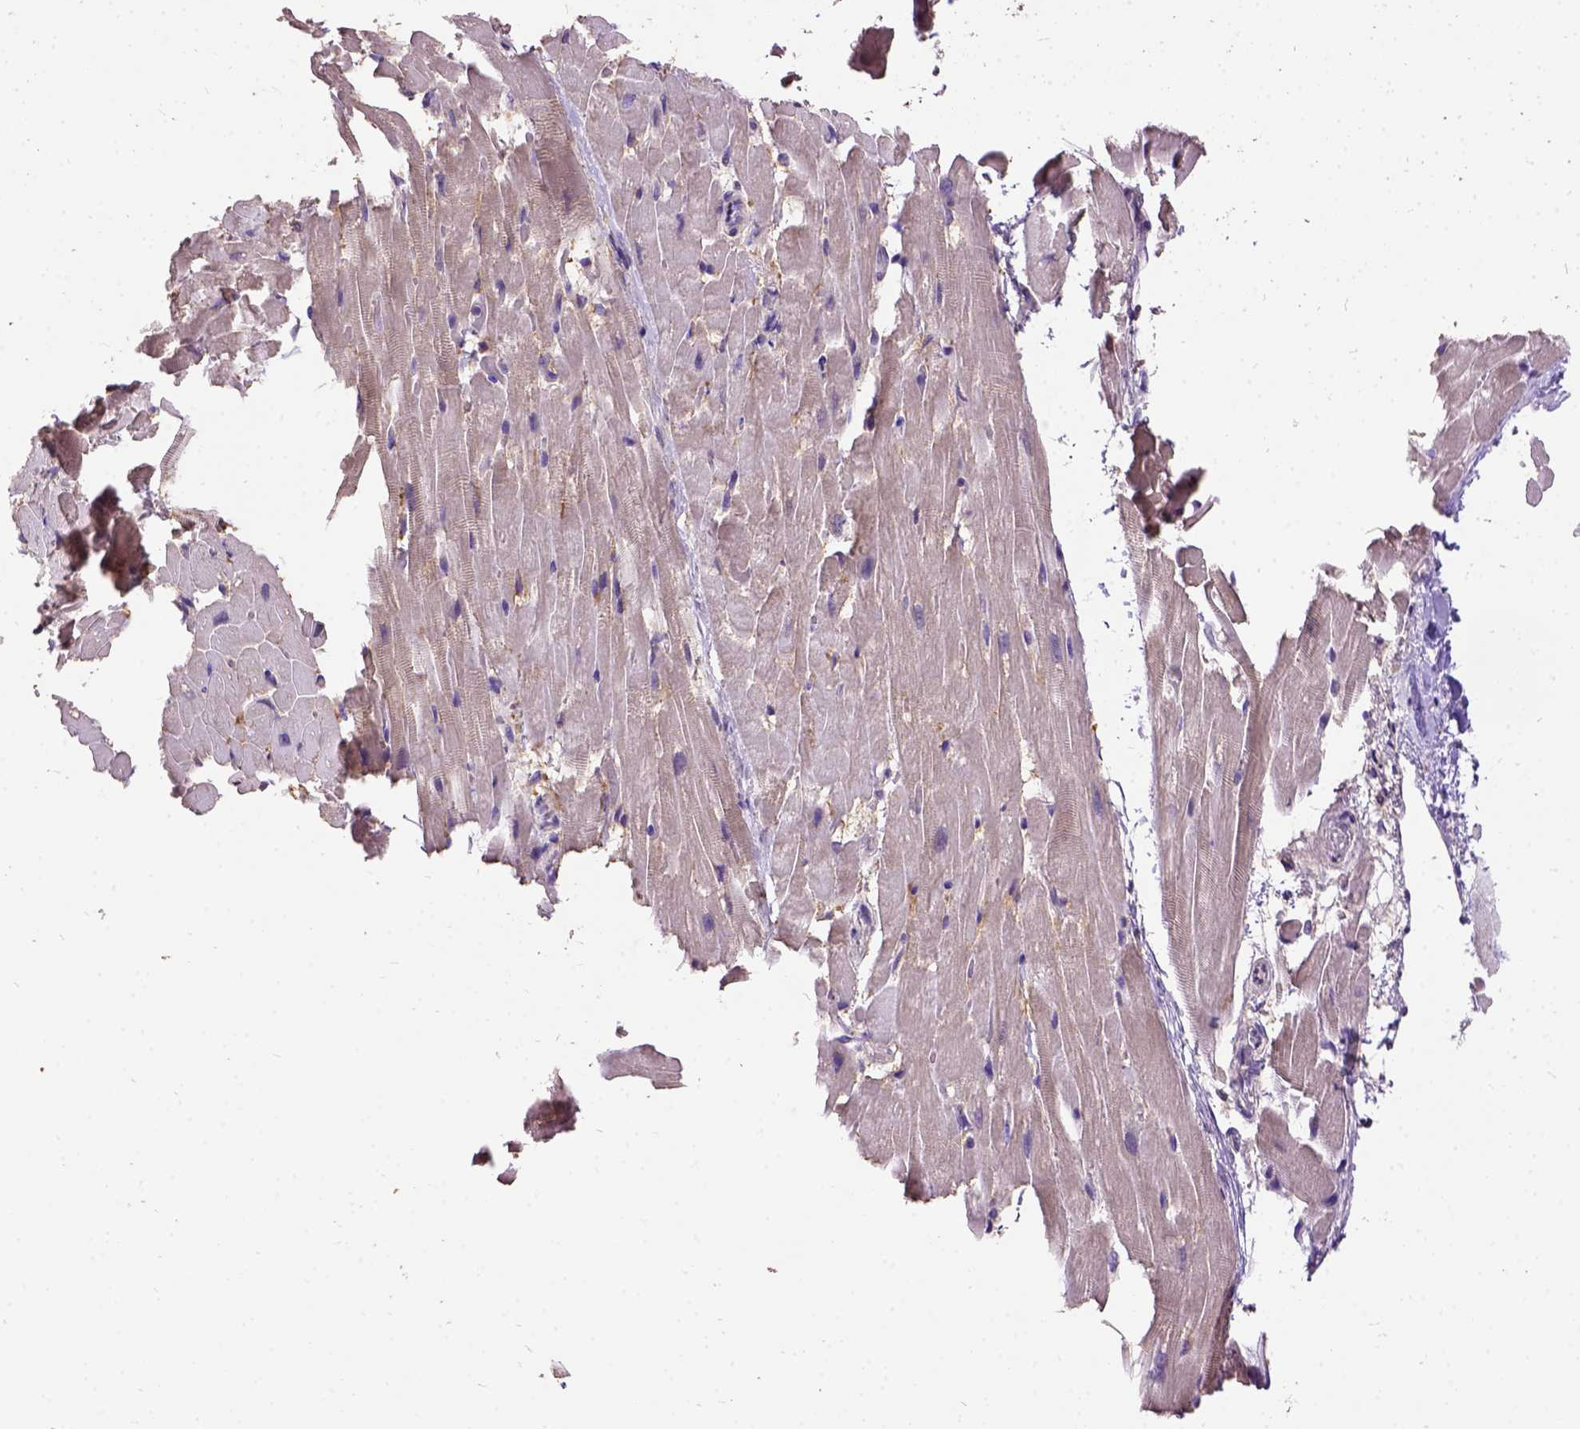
{"staining": {"intensity": "negative", "quantity": "none", "location": "none"}, "tissue": "heart muscle", "cell_type": "Cardiomyocytes", "image_type": "normal", "snomed": [{"axis": "morphology", "description": "Normal tissue, NOS"}, {"axis": "topography", "description": "Heart"}], "caption": "High magnification brightfield microscopy of benign heart muscle stained with DAB (3,3'-diaminobenzidine) (brown) and counterstained with hematoxylin (blue): cardiomyocytes show no significant staining. (DAB (3,3'-diaminobenzidine) immunohistochemistry (IHC) visualized using brightfield microscopy, high magnification).", "gene": "DQX1", "patient": {"sex": "male", "age": 37}}